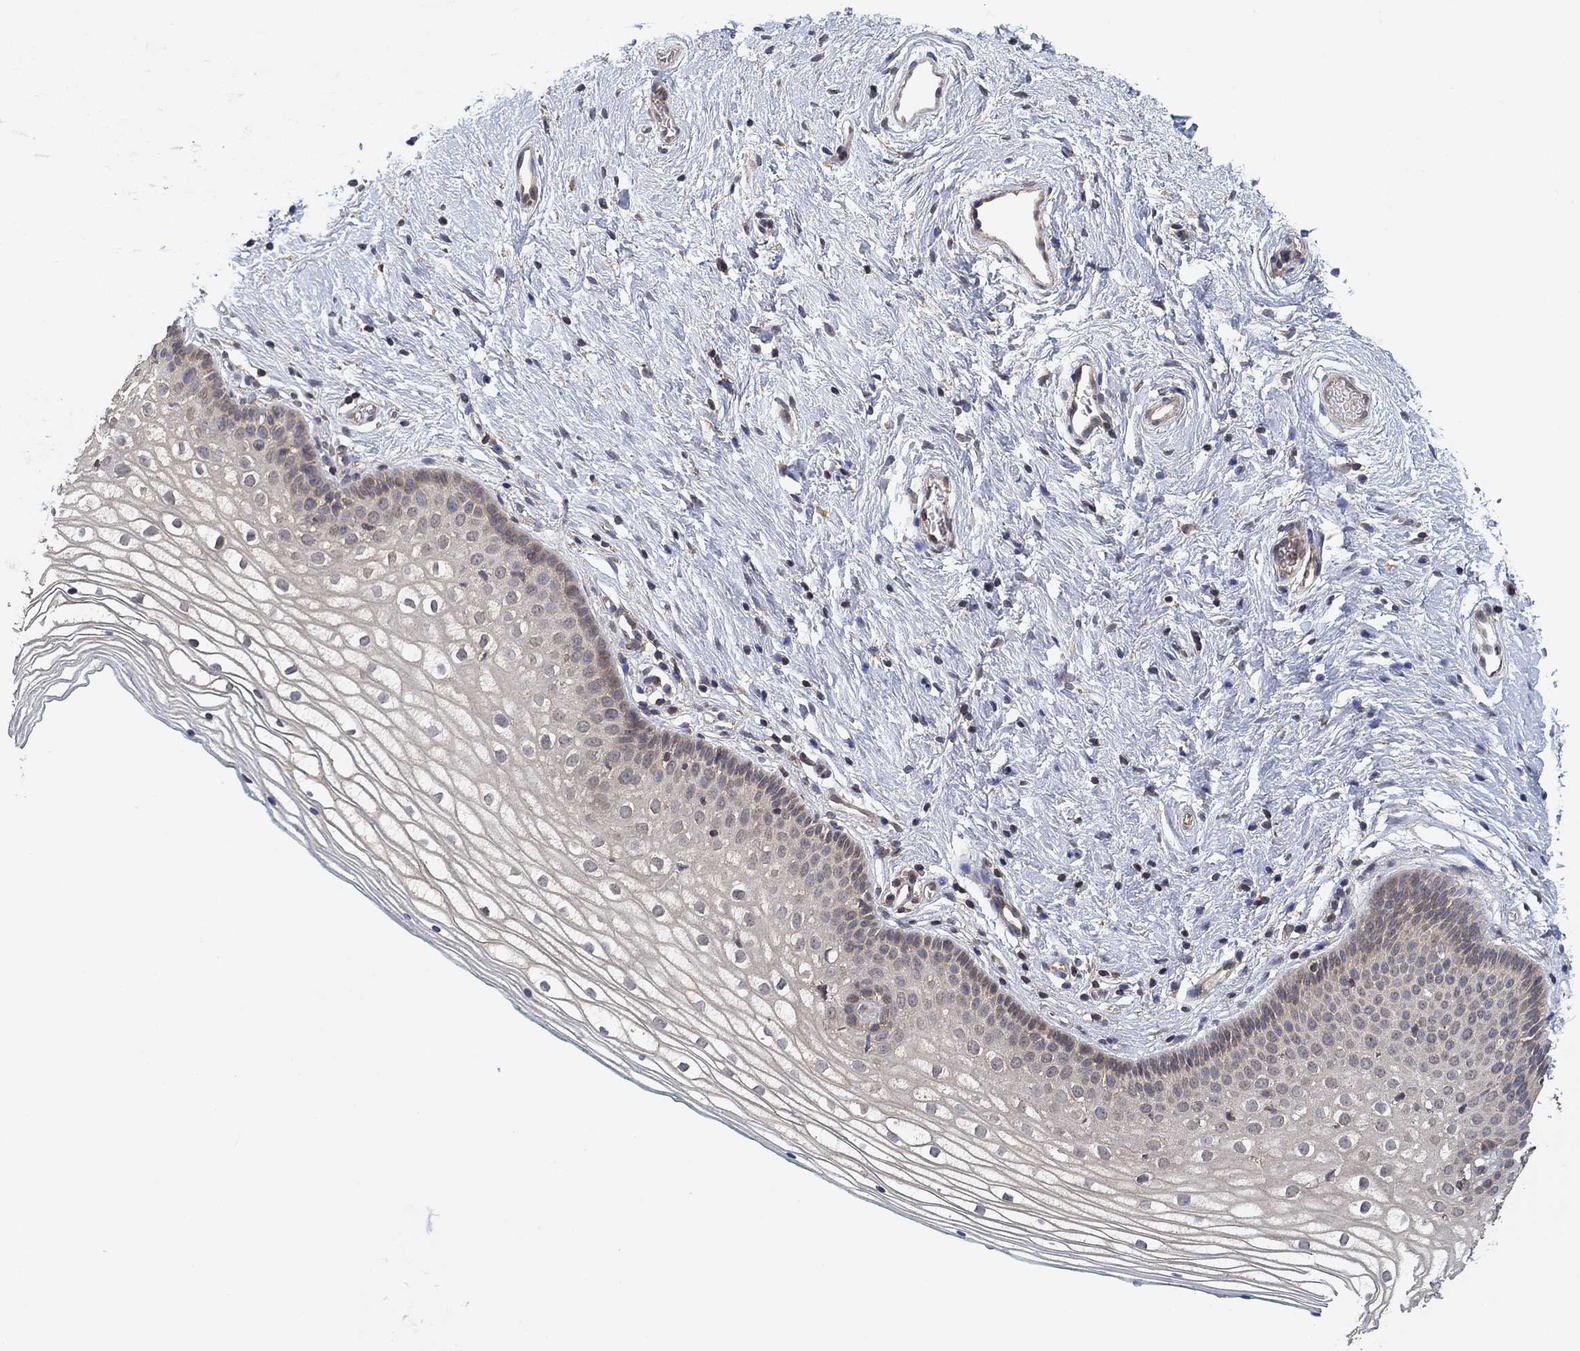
{"staining": {"intensity": "negative", "quantity": "none", "location": "none"}, "tissue": "vagina", "cell_type": "Squamous epithelial cells", "image_type": "normal", "snomed": [{"axis": "morphology", "description": "Normal tissue, NOS"}, {"axis": "topography", "description": "Vagina"}], "caption": "This is an immunohistochemistry (IHC) photomicrograph of normal human vagina. There is no staining in squamous epithelial cells.", "gene": "CCDC43", "patient": {"sex": "female", "age": 36}}